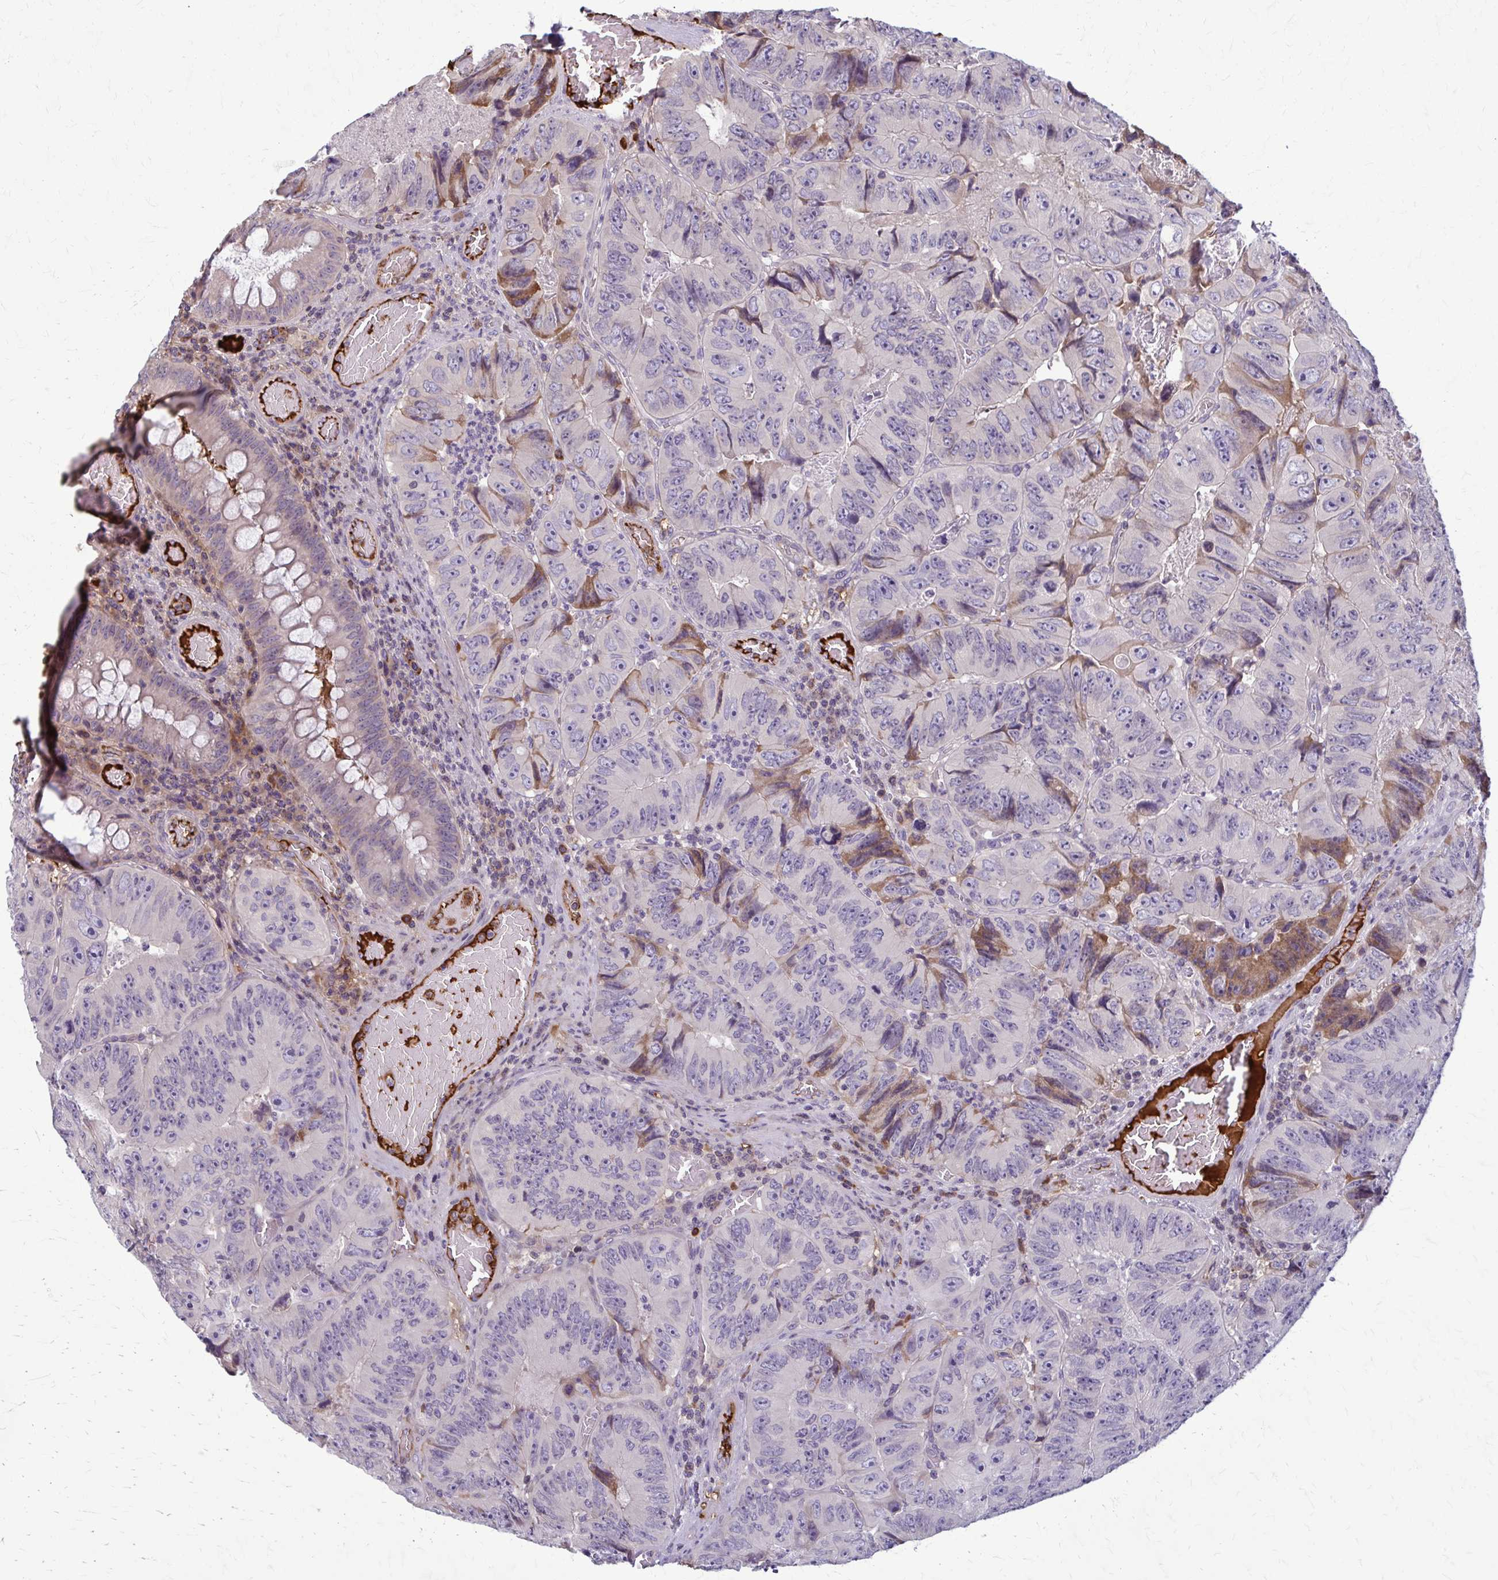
{"staining": {"intensity": "negative", "quantity": "none", "location": "none"}, "tissue": "colorectal cancer", "cell_type": "Tumor cells", "image_type": "cancer", "snomed": [{"axis": "morphology", "description": "Adenocarcinoma, NOS"}, {"axis": "topography", "description": "Colon"}], "caption": "The photomicrograph demonstrates no significant positivity in tumor cells of adenocarcinoma (colorectal).", "gene": "MCRIP2", "patient": {"sex": "female", "age": 84}}